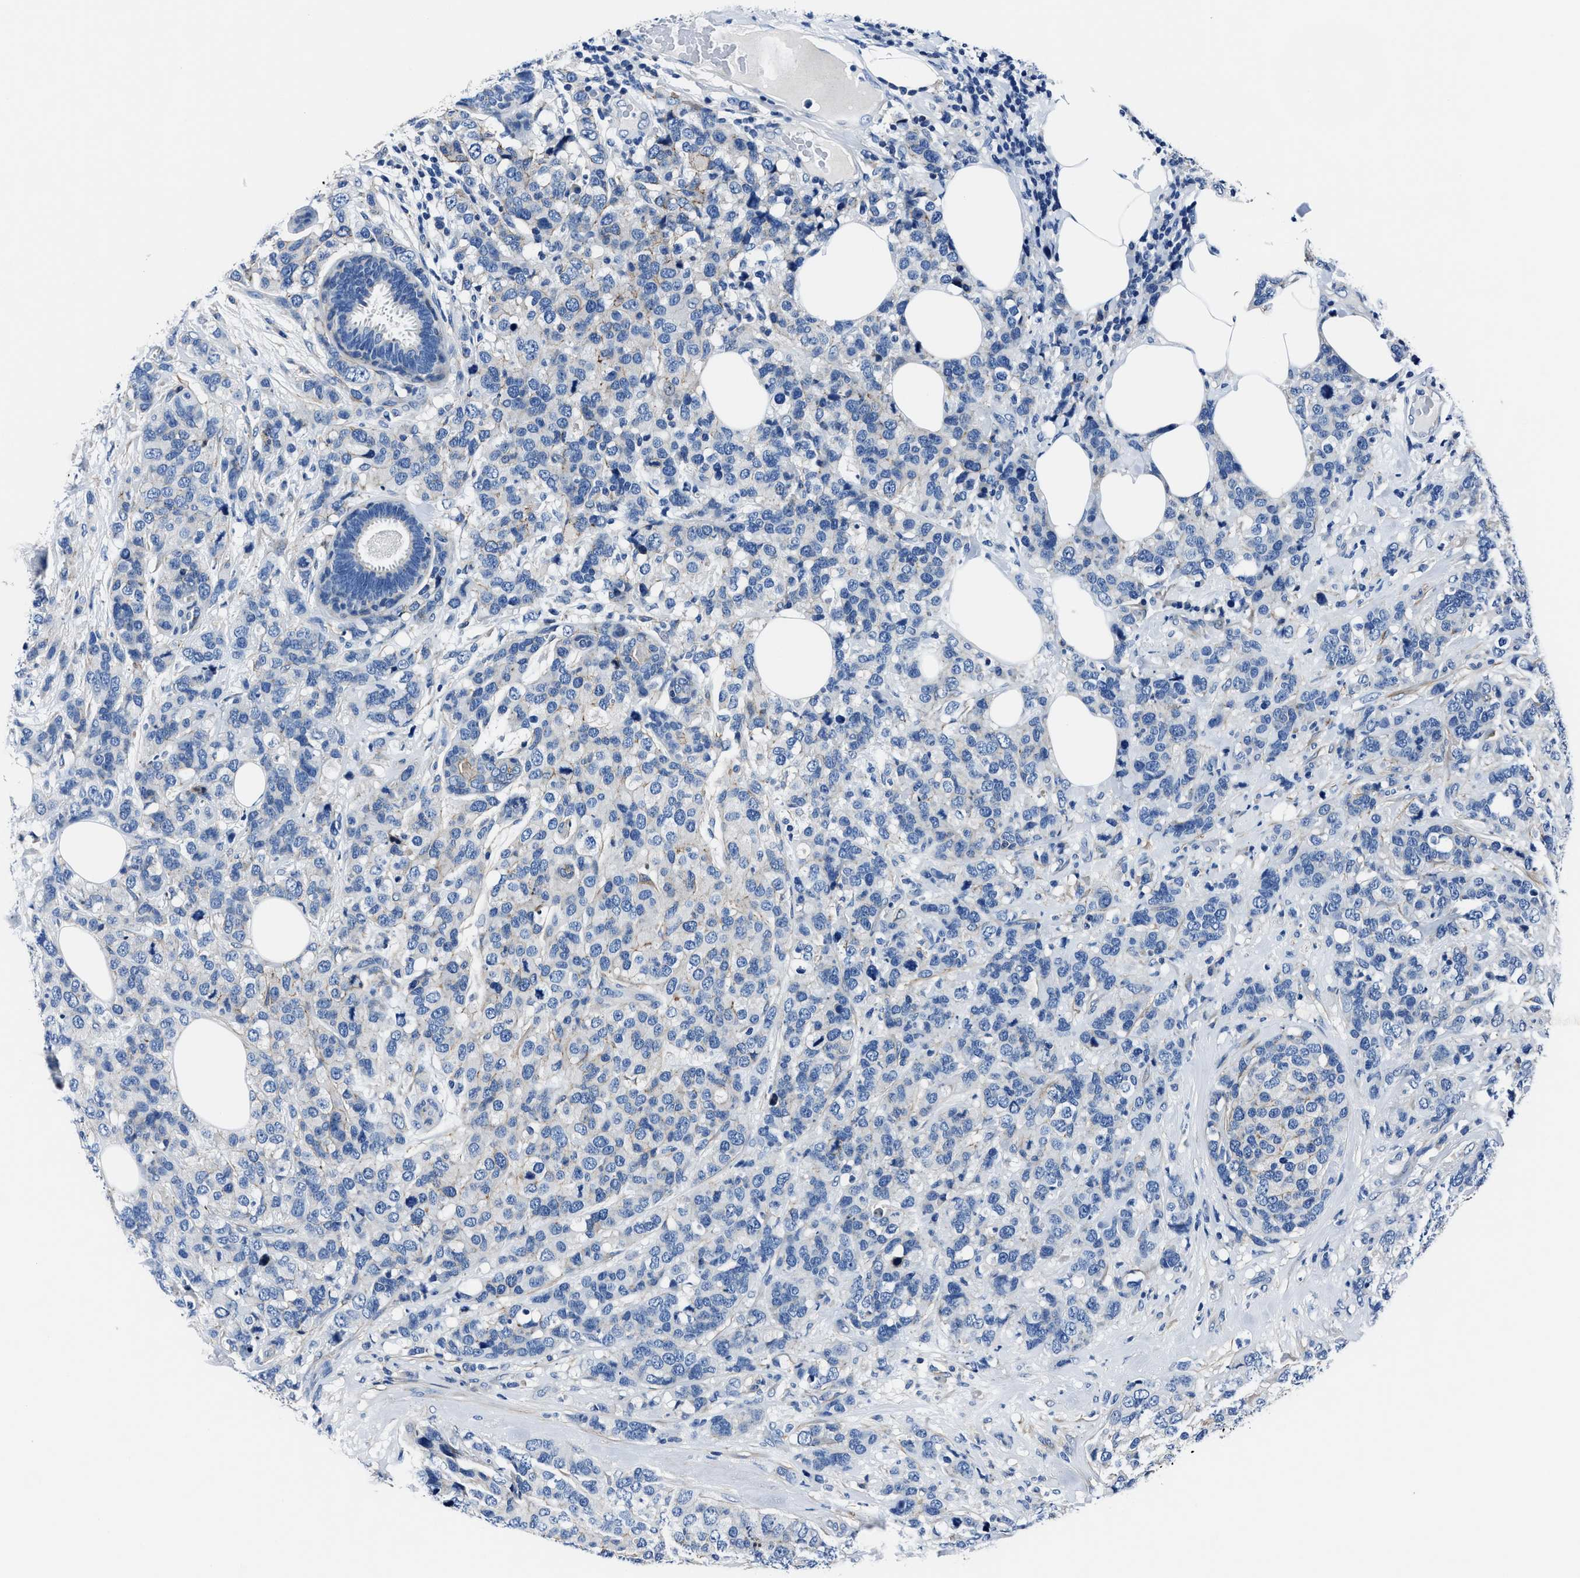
{"staining": {"intensity": "negative", "quantity": "none", "location": "none"}, "tissue": "breast cancer", "cell_type": "Tumor cells", "image_type": "cancer", "snomed": [{"axis": "morphology", "description": "Lobular carcinoma"}, {"axis": "topography", "description": "Breast"}], "caption": "A high-resolution micrograph shows immunohistochemistry (IHC) staining of breast cancer (lobular carcinoma), which shows no significant staining in tumor cells.", "gene": "LMO7", "patient": {"sex": "female", "age": 59}}